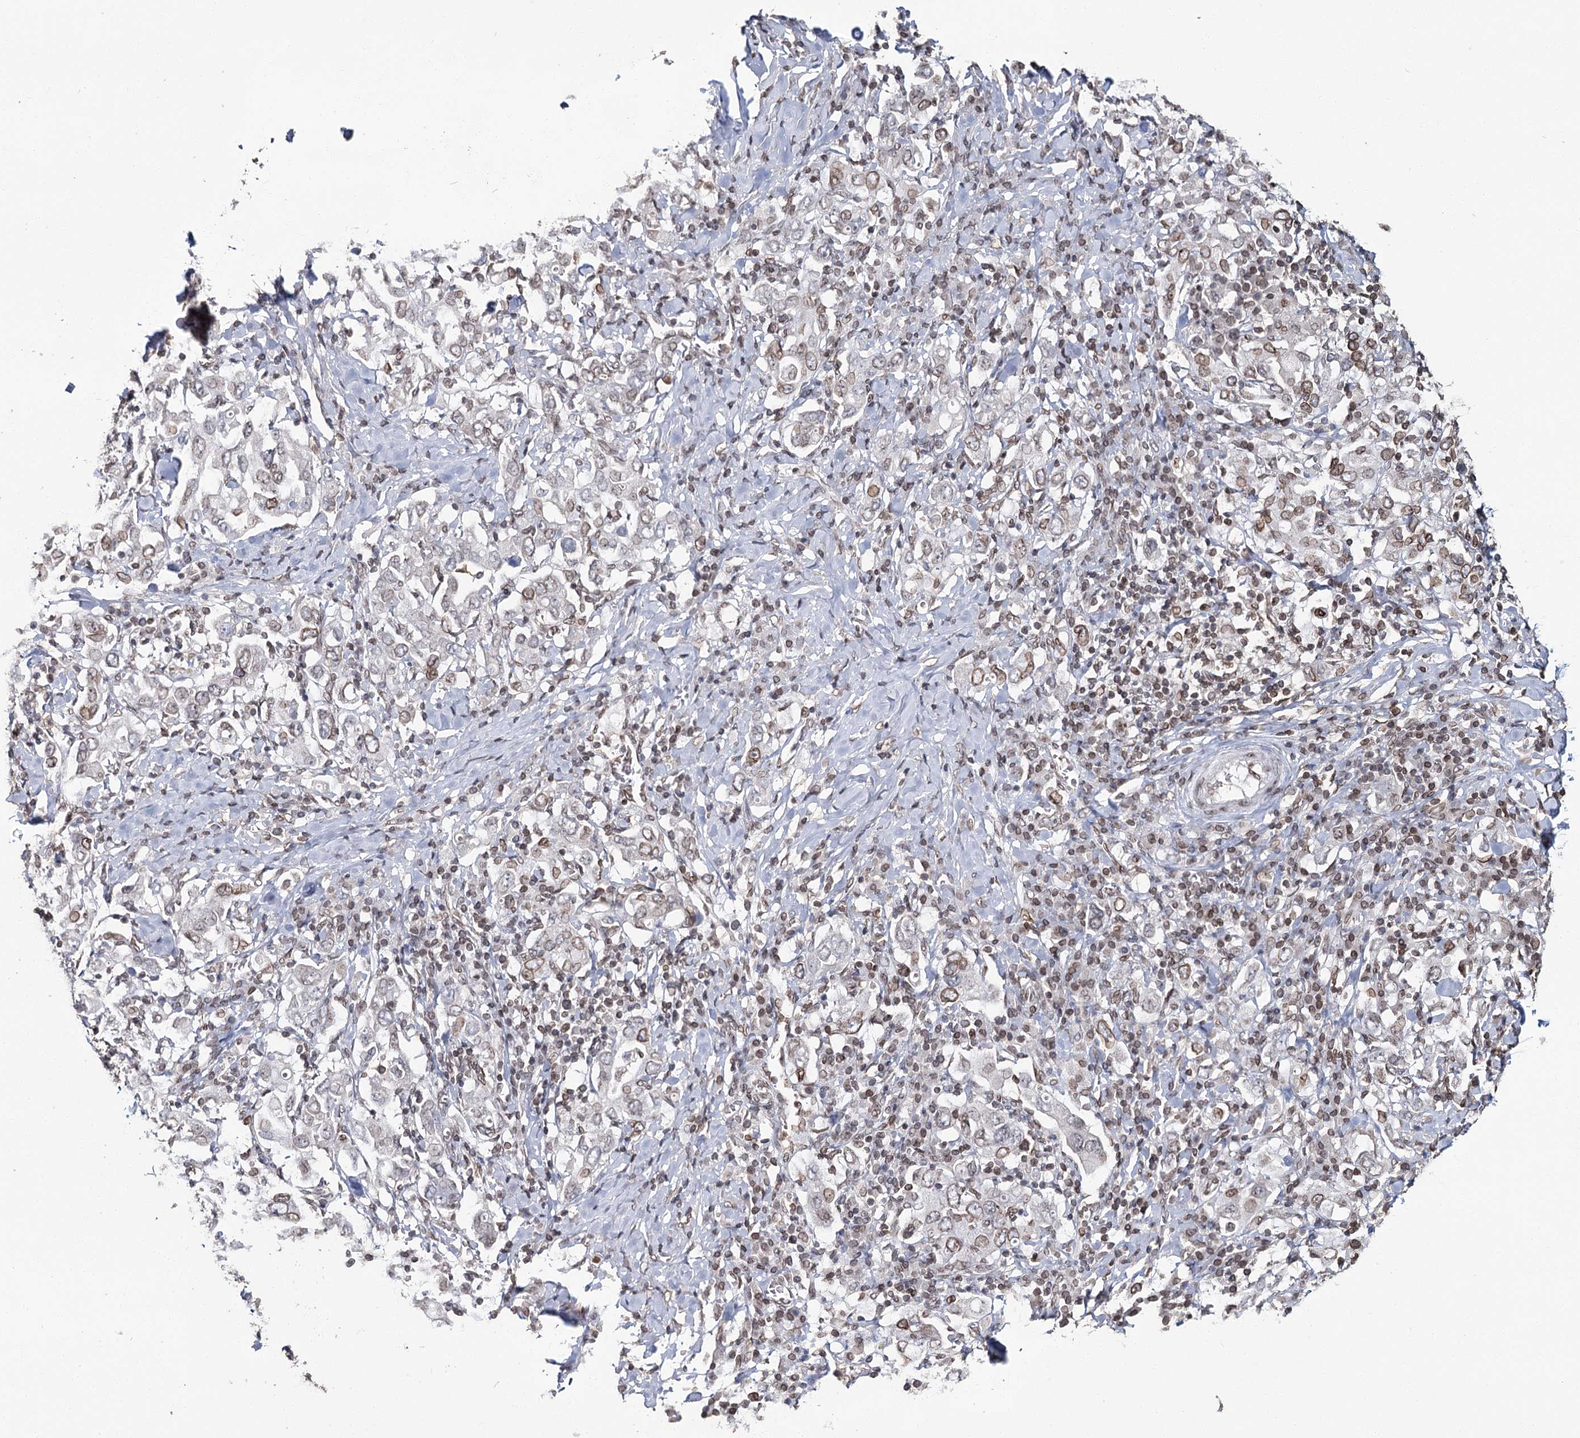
{"staining": {"intensity": "weak", "quantity": ">75%", "location": "cytoplasmic/membranous,nuclear"}, "tissue": "stomach cancer", "cell_type": "Tumor cells", "image_type": "cancer", "snomed": [{"axis": "morphology", "description": "Adenocarcinoma, NOS"}, {"axis": "topography", "description": "Stomach, upper"}], "caption": "IHC micrograph of human stomach cancer (adenocarcinoma) stained for a protein (brown), which displays low levels of weak cytoplasmic/membranous and nuclear staining in approximately >75% of tumor cells.", "gene": "KIAA0930", "patient": {"sex": "male", "age": 62}}